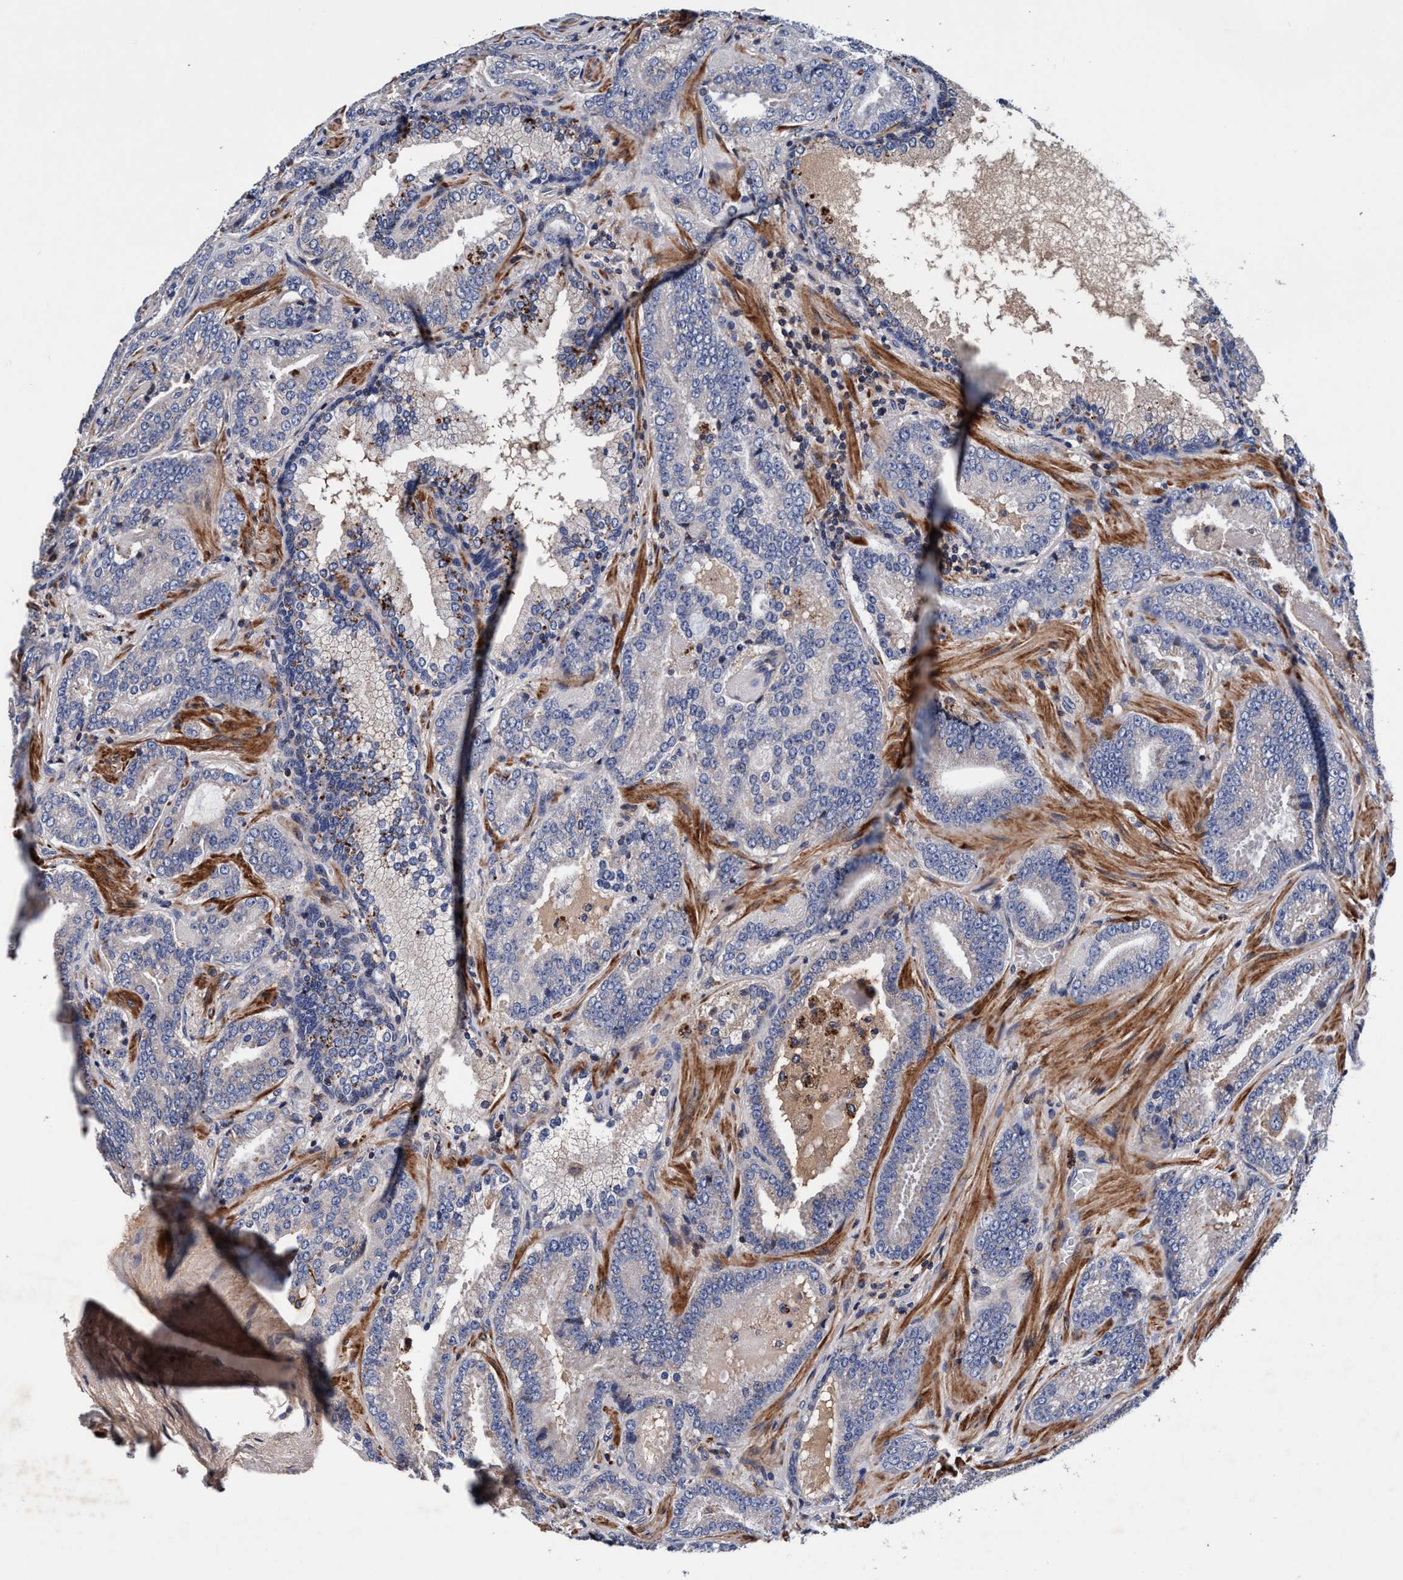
{"staining": {"intensity": "negative", "quantity": "none", "location": "none"}, "tissue": "prostate cancer", "cell_type": "Tumor cells", "image_type": "cancer", "snomed": [{"axis": "morphology", "description": "Adenocarcinoma, Low grade"}, {"axis": "topography", "description": "Prostate"}], "caption": "High power microscopy histopathology image of an immunohistochemistry (IHC) photomicrograph of prostate low-grade adenocarcinoma, revealing no significant positivity in tumor cells.", "gene": "RNF208", "patient": {"sex": "male", "age": 51}}